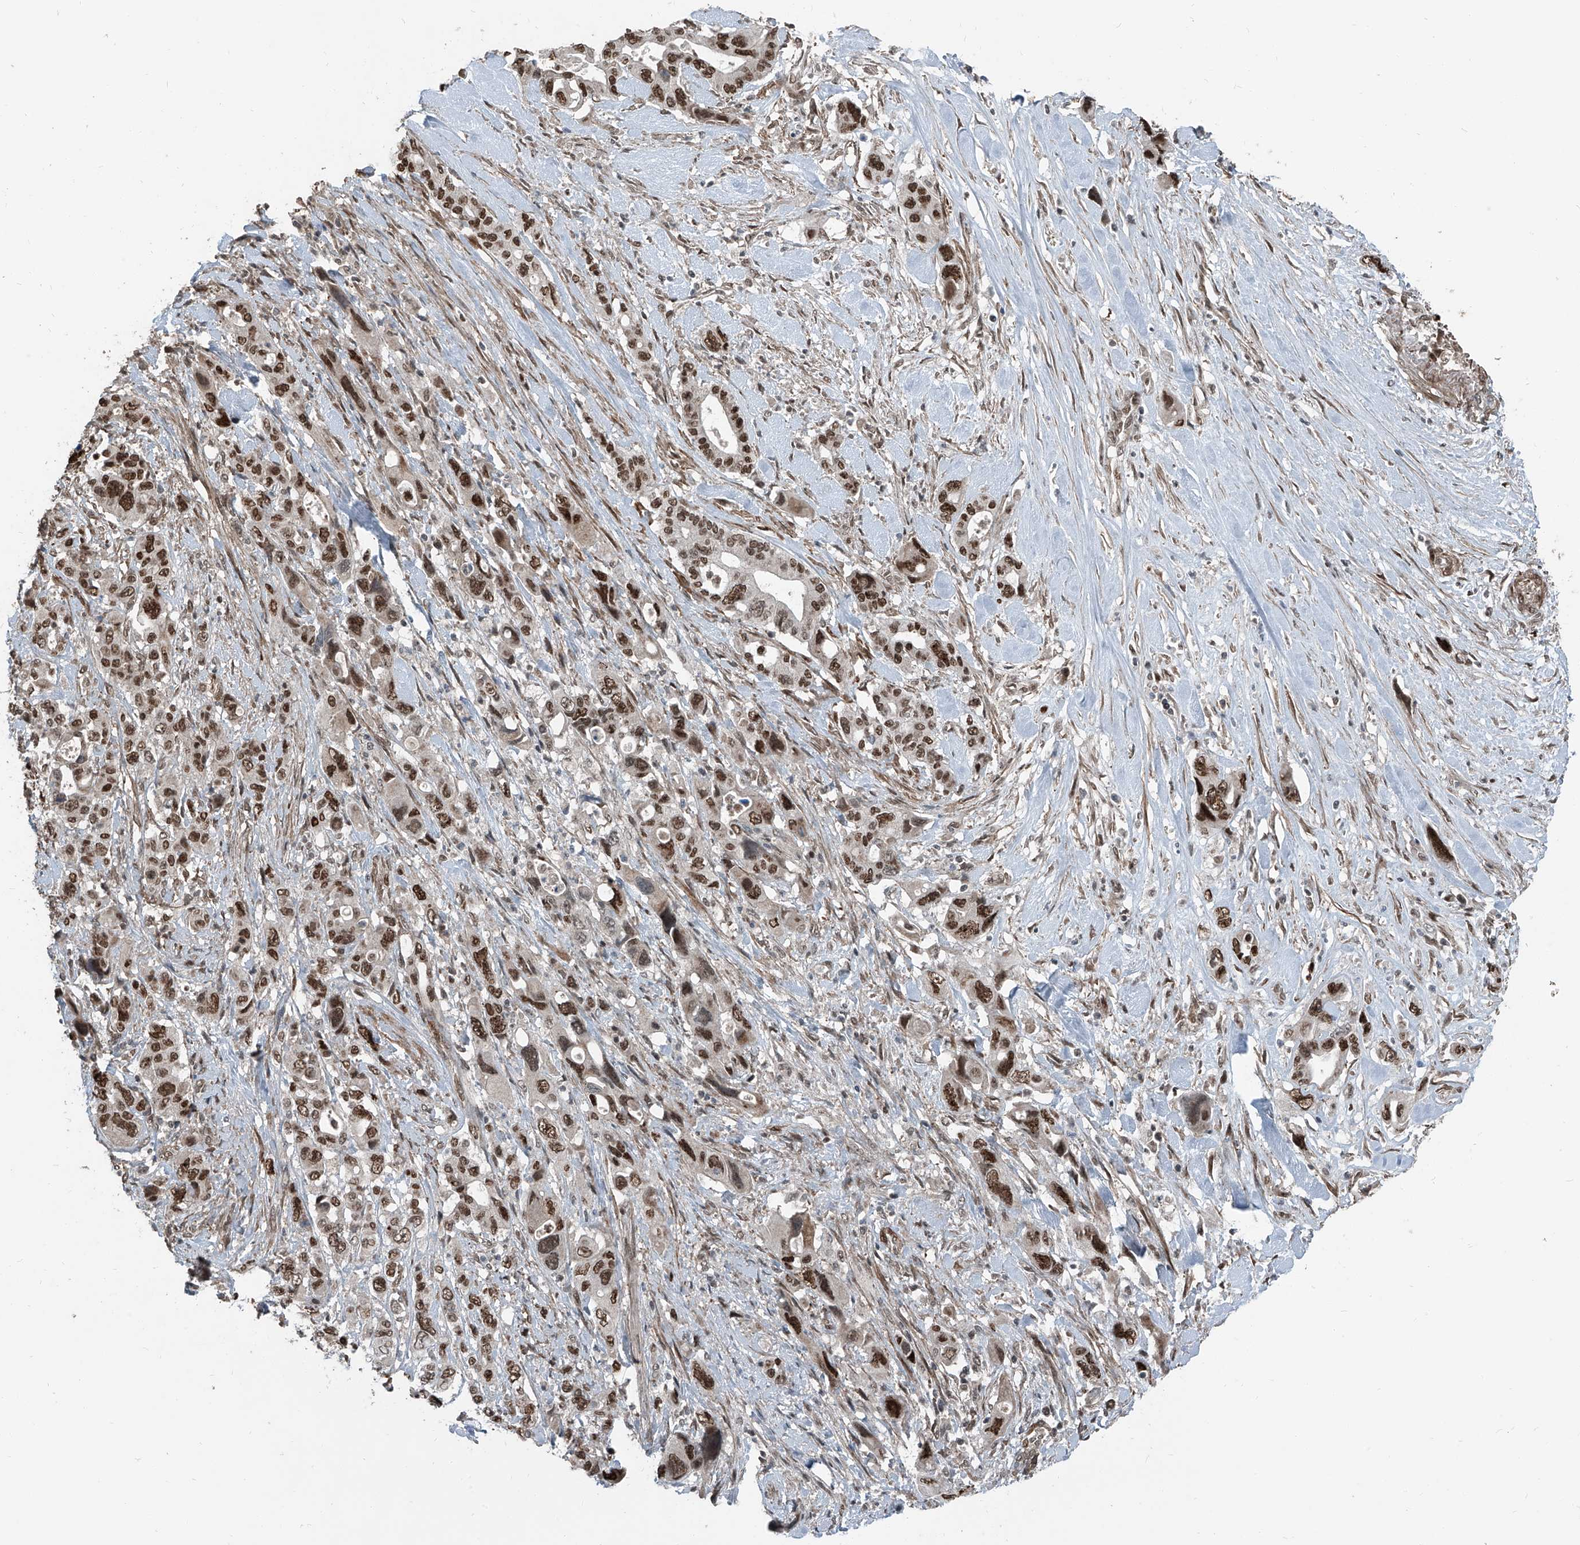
{"staining": {"intensity": "moderate", "quantity": ">75%", "location": "nuclear"}, "tissue": "pancreatic cancer", "cell_type": "Tumor cells", "image_type": "cancer", "snomed": [{"axis": "morphology", "description": "Adenocarcinoma, NOS"}, {"axis": "topography", "description": "Pancreas"}], "caption": "Brown immunohistochemical staining in adenocarcinoma (pancreatic) reveals moderate nuclear expression in approximately >75% of tumor cells. (brown staining indicates protein expression, while blue staining denotes nuclei).", "gene": "ZNF570", "patient": {"sex": "male", "age": 46}}